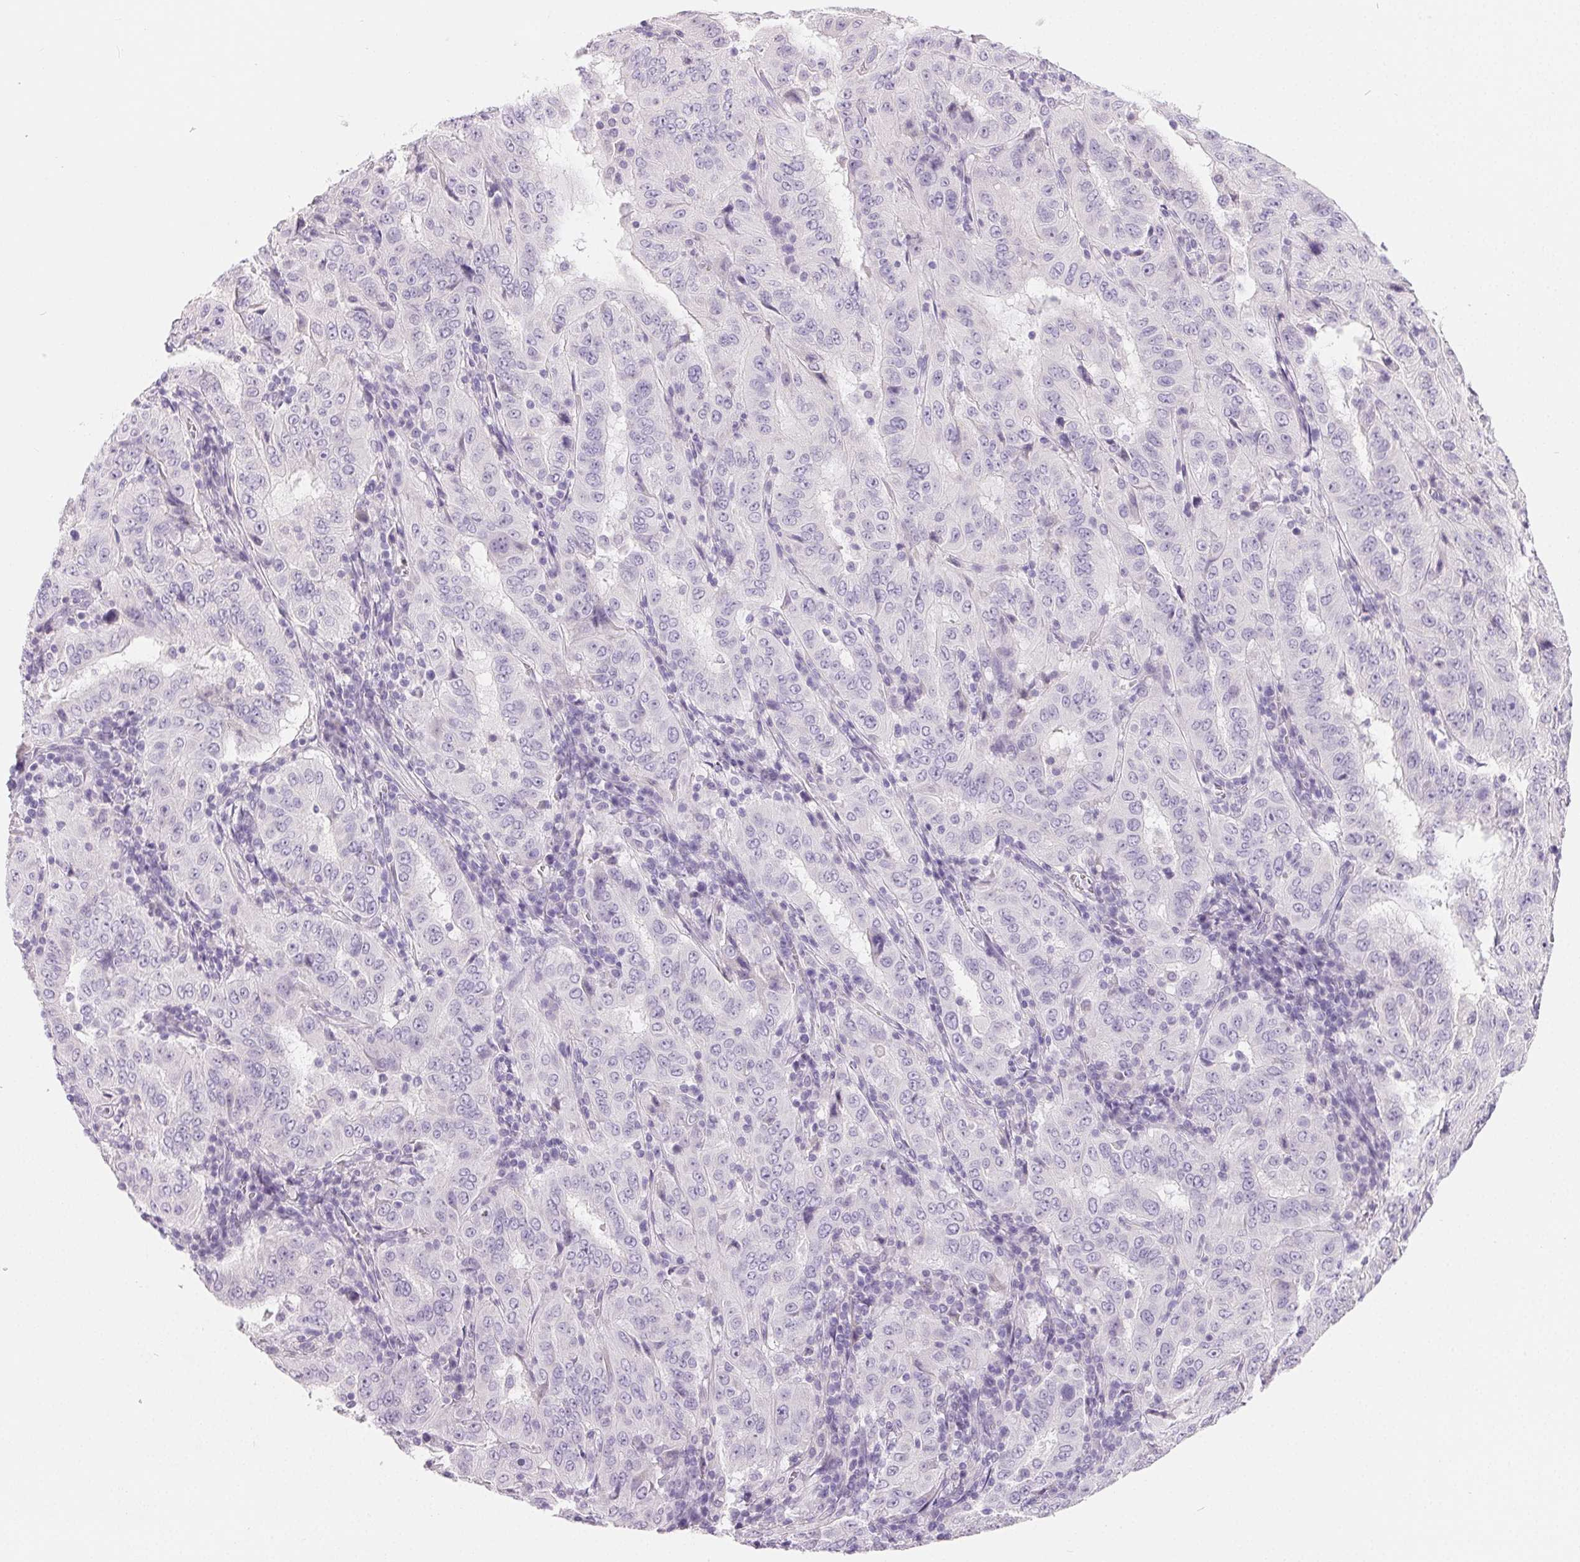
{"staining": {"intensity": "negative", "quantity": "none", "location": "none"}, "tissue": "pancreatic cancer", "cell_type": "Tumor cells", "image_type": "cancer", "snomed": [{"axis": "morphology", "description": "Adenocarcinoma, NOS"}, {"axis": "topography", "description": "Pancreas"}], "caption": "Immunohistochemistry (IHC) of human pancreatic cancer demonstrates no staining in tumor cells. (DAB (3,3'-diaminobenzidine) immunohistochemistry visualized using brightfield microscopy, high magnification).", "gene": "SPACA5B", "patient": {"sex": "male", "age": 63}}